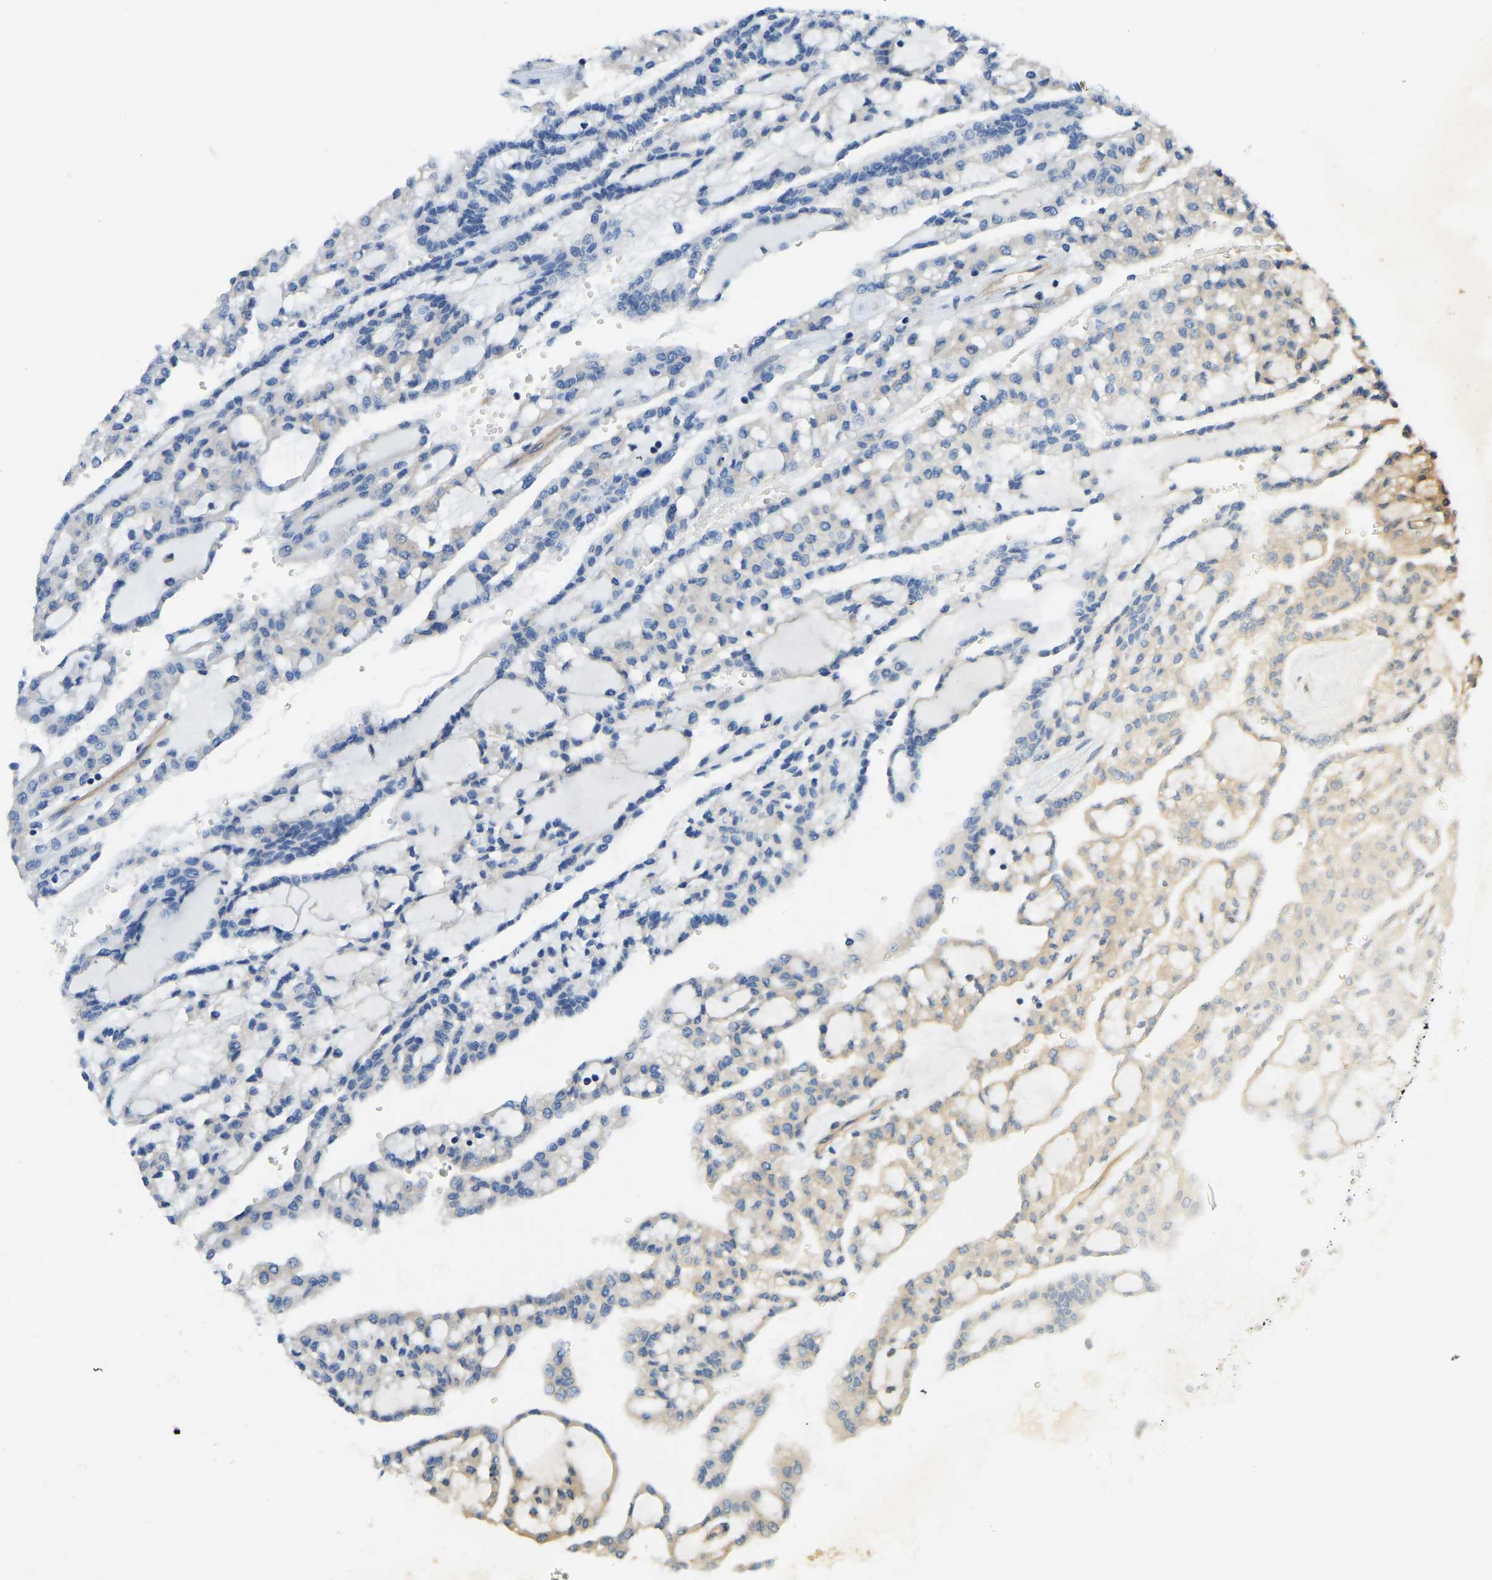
{"staining": {"intensity": "weak", "quantity": "<25%", "location": "cytoplasmic/membranous"}, "tissue": "renal cancer", "cell_type": "Tumor cells", "image_type": "cancer", "snomed": [{"axis": "morphology", "description": "Adenocarcinoma, NOS"}, {"axis": "topography", "description": "Kidney"}], "caption": "A histopathology image of renal cancer stained for a protein displays no brown staining in tumor cells.", "gene": "CHAD", "patient": {"sex": "male", "age": 63}}